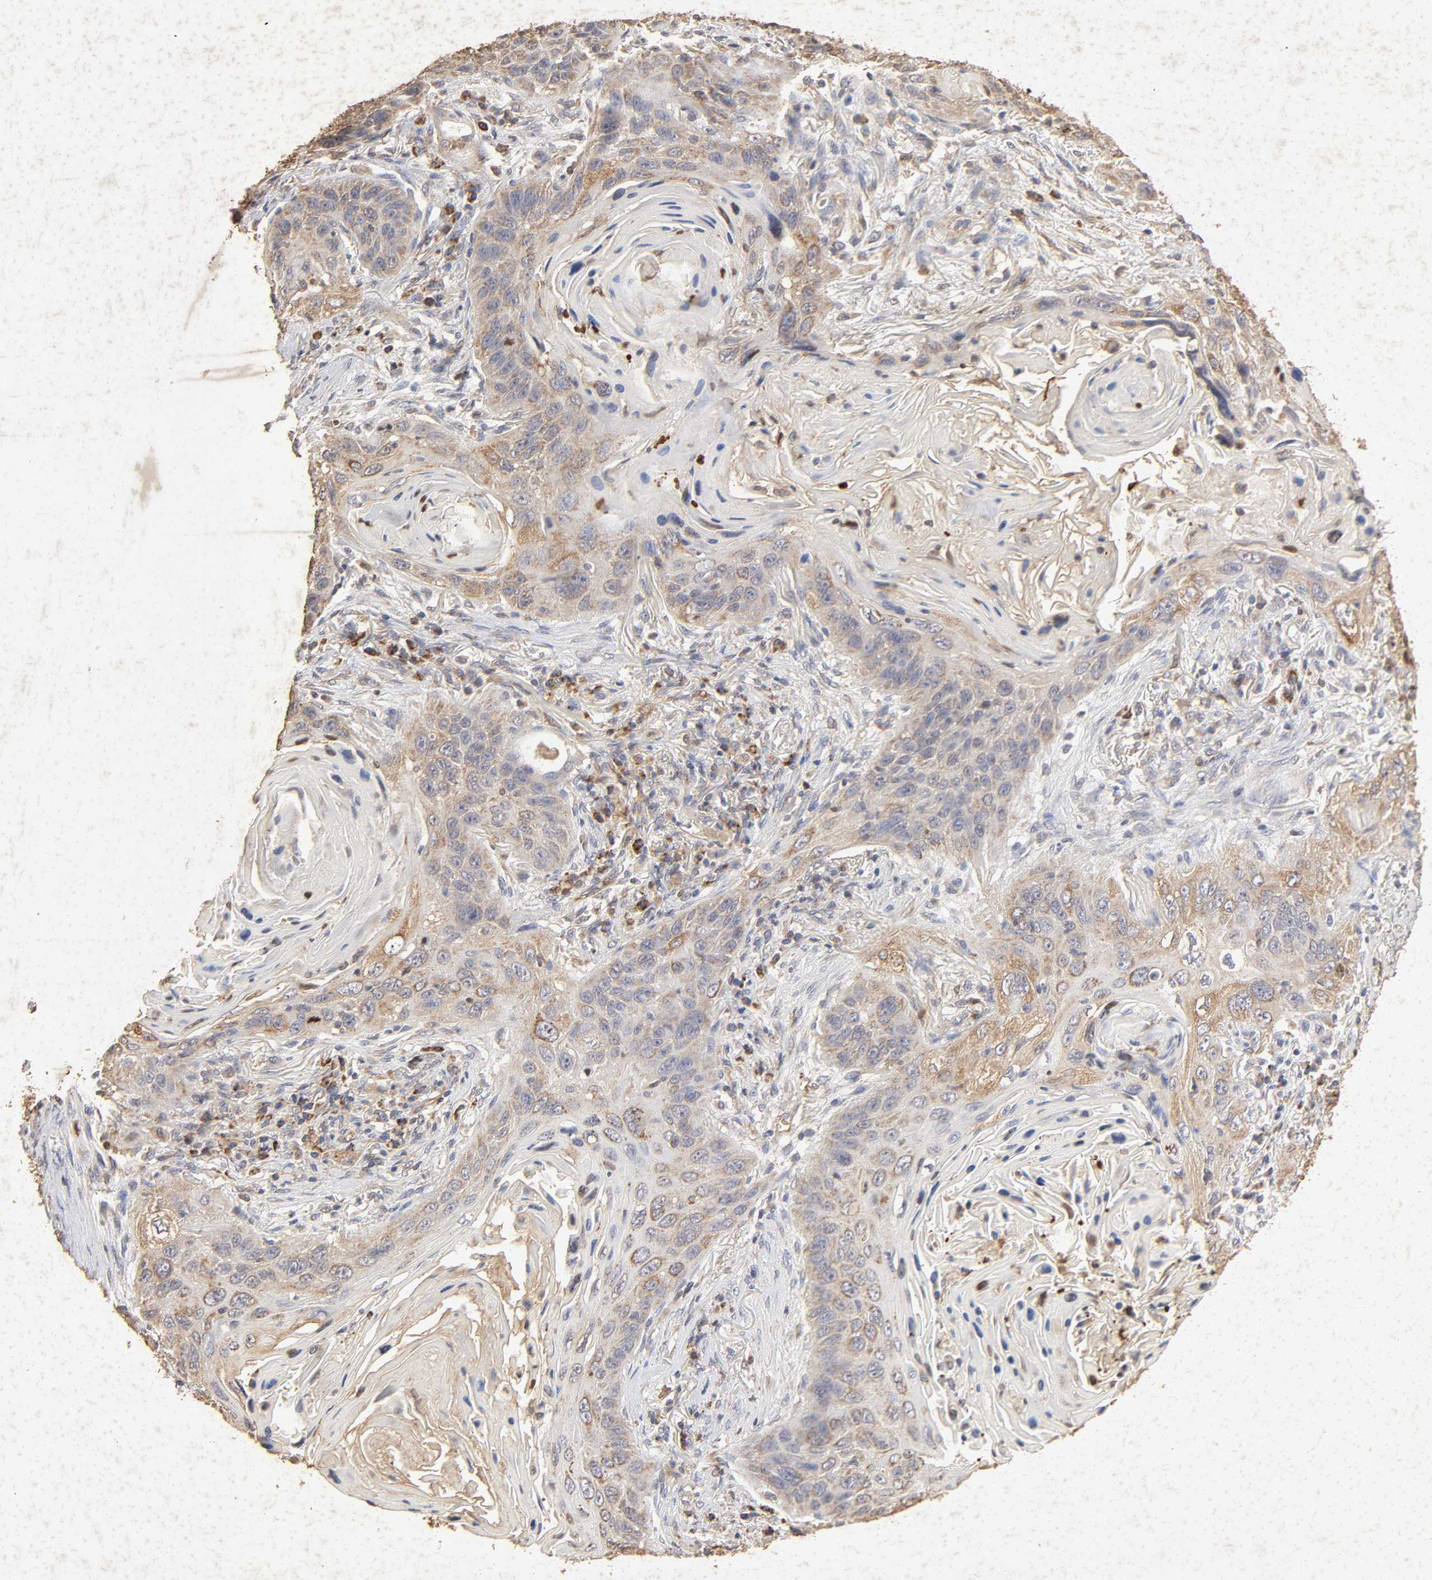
{"staining": {"intensity": "moderate", "quantity": "25%-75%", "location": "cytoplasmic/membranous"}, "tissue": "lung cancer", "cell_type": "Tumor cells", "image_type": "cancer", "snomed": [{"axis": "morphology", "description": "Squamous cell carcinoma, NOS"}, {"axis": "topography", "description": "Lung"}], "caption": "DAB immunohistochemical staining of lung squamous cell carcinoma demonstrates moderate cytoplasmic/membranous protein staining in approximately 25%-75% of tumor cells.", "gene": "CYCS", "patient": {"sex": "female", "age": 67}}